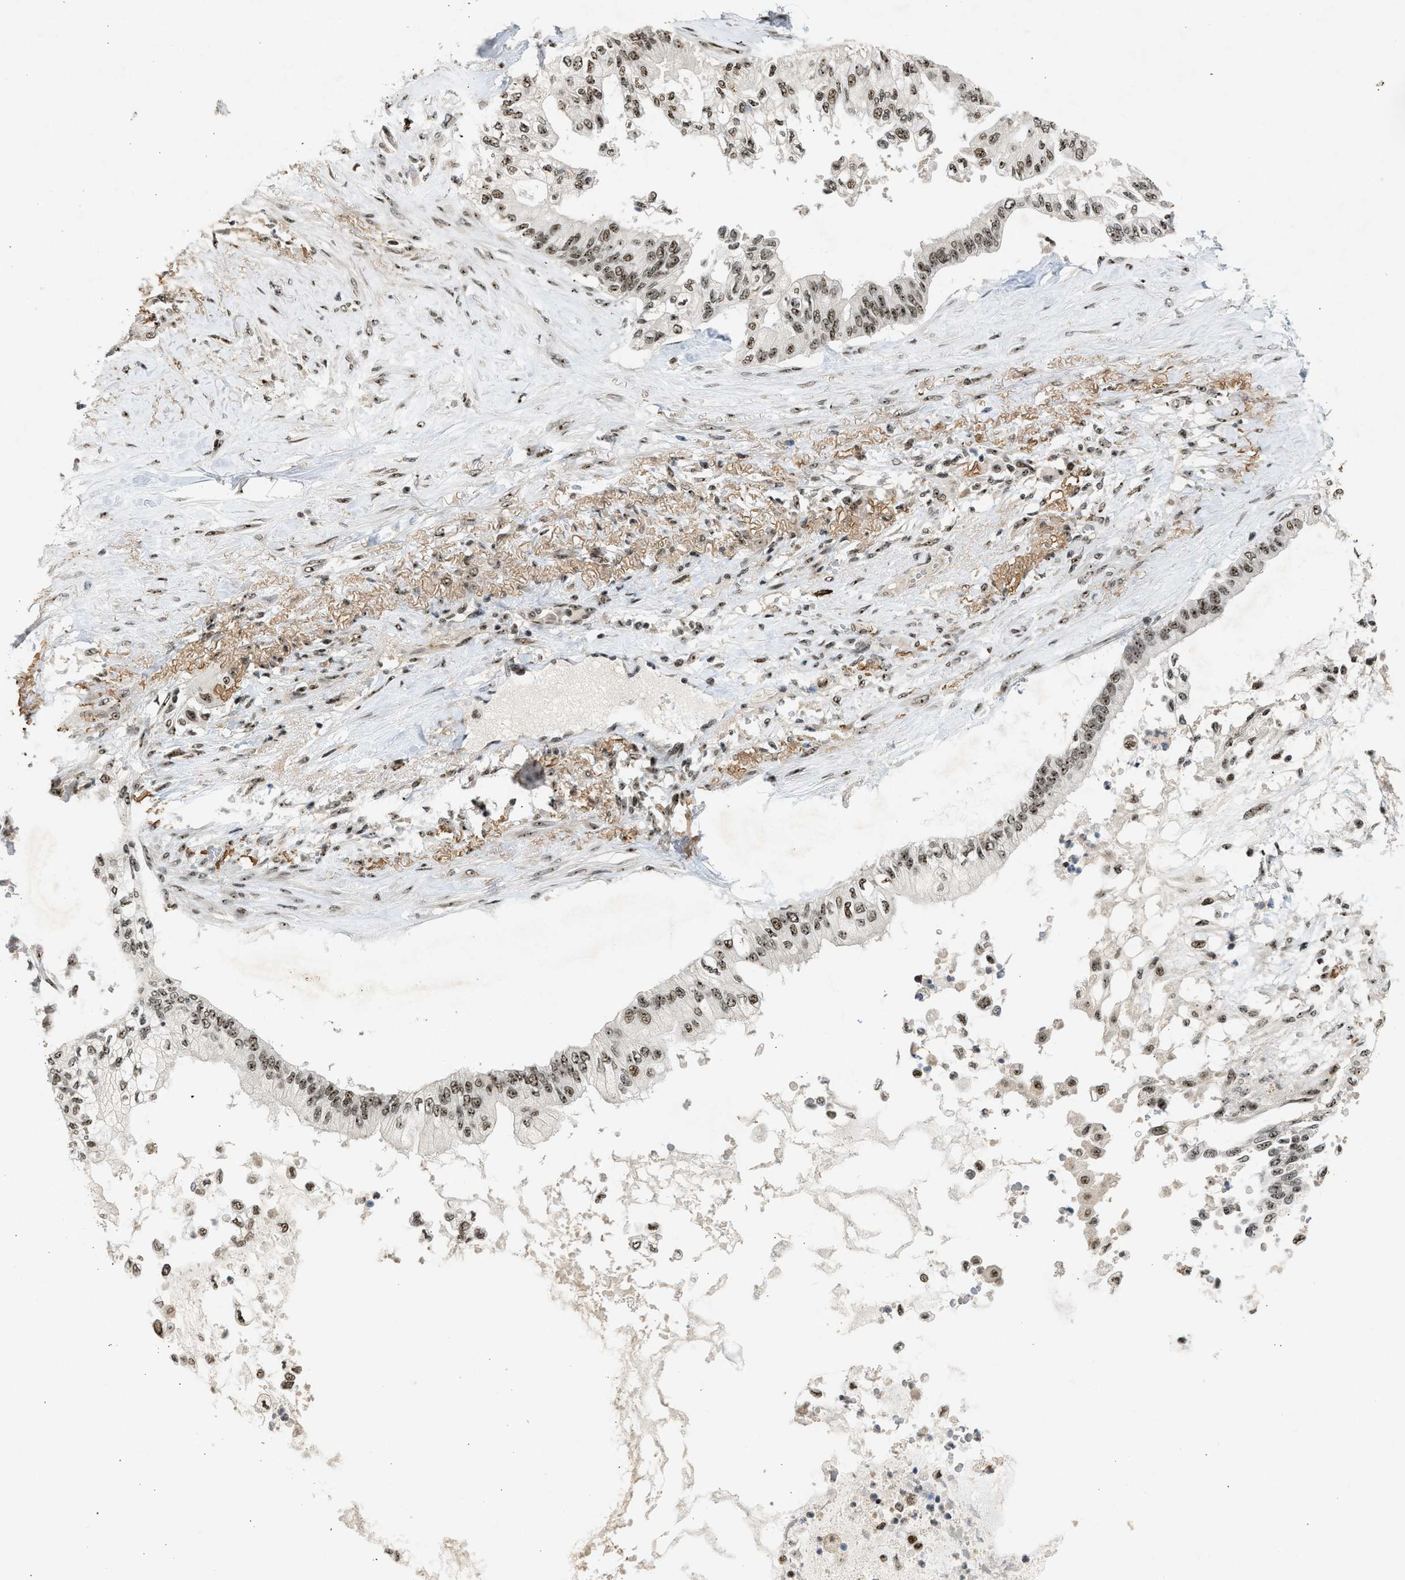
{"staining": {"intensity": "moderate", "quantity": ">75%", "location": "nuclear"}, "tissue": "pancreatic cancer", "cell_type": "Tumor cells", "image_type": "cancer", "snomed": [{"axis": "morphology", "description": "Normal tissue, NOS"}, {"axis": "morphology", "description": "Adenocarcinoma, NOS"}, {"axis": "topography", "description": "Pancreas"}, {"axis": "topography", "description": "Duodenum"}], "caption": "Immunohistochemistry (IHC) (DAB) staining of pancreatic cancer displays moderate nuclear protein staining in about >75% of tumor cells. (Stains: DAB (3,3'-diaminobenzidine) in brown, nuclei in blue, Microscopy: brightfield microscopy at high magnification).", "gene": "TFDP2", "patient": {"sex": "female", "age": 60}}